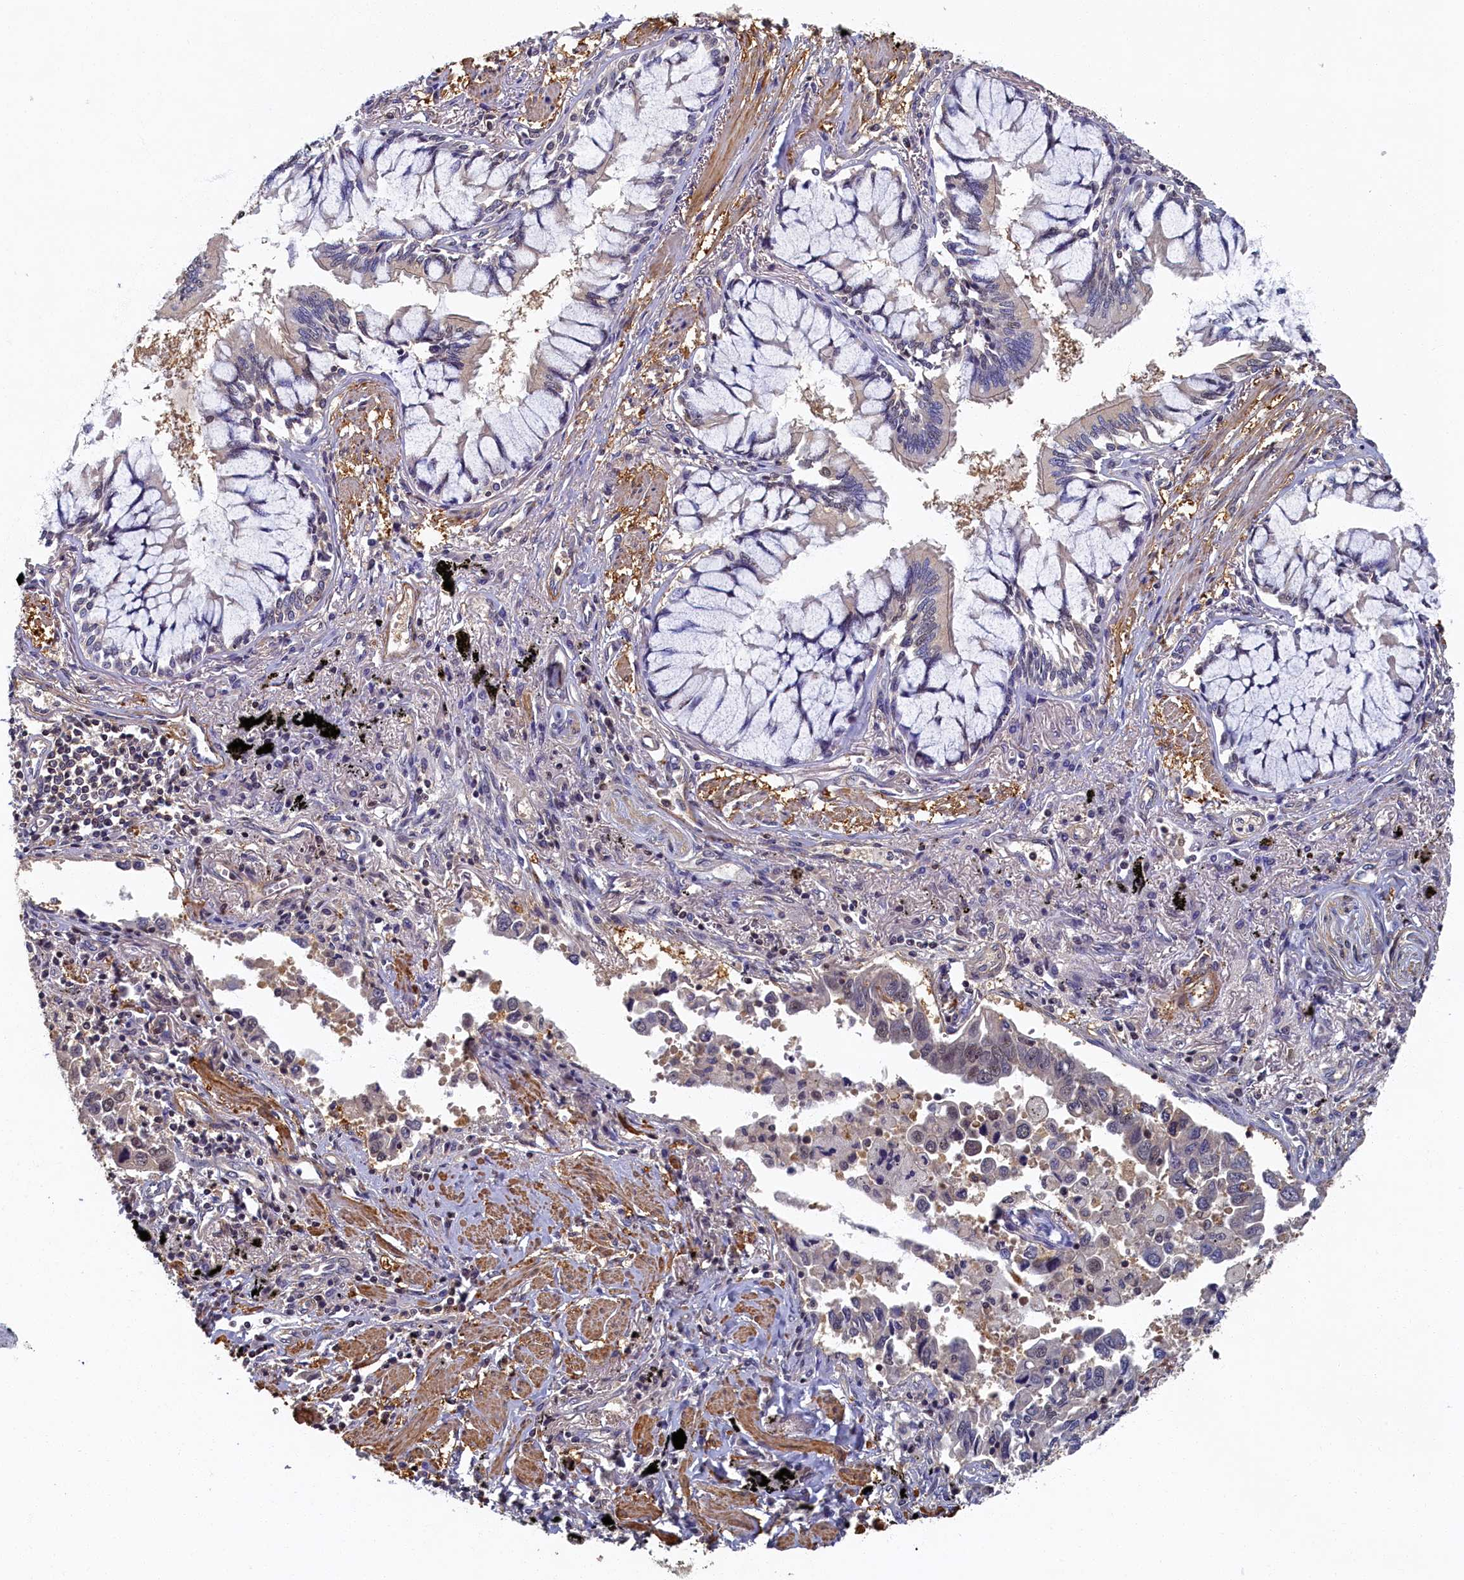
{"staining": {"intensity": "weak", "quantity": "<25%", "location": "nuclear"}, "tissue": "lung cancer", "cell_type": "Tumor cells", "image_type": "cancer", "snomed": [{"axis": "morphology", "description": "Adenocarcinoma, NOS"}, {"axis": "topography", "description": "Lung"}], "caption": "IHC micrograph of neoplastic tissue: lung cancer stained with DAB (3,3'-diaminobenzidine) demonstrates no significant protein positivity in tumor cells. Brightfield microscopy of immunohistochemistry (IHC) stained with DAB (brown) and hematoxylin (blue), captured at high magnification.", "gene": "TBCB", "patient": {"sex": "male", "age": 67}}